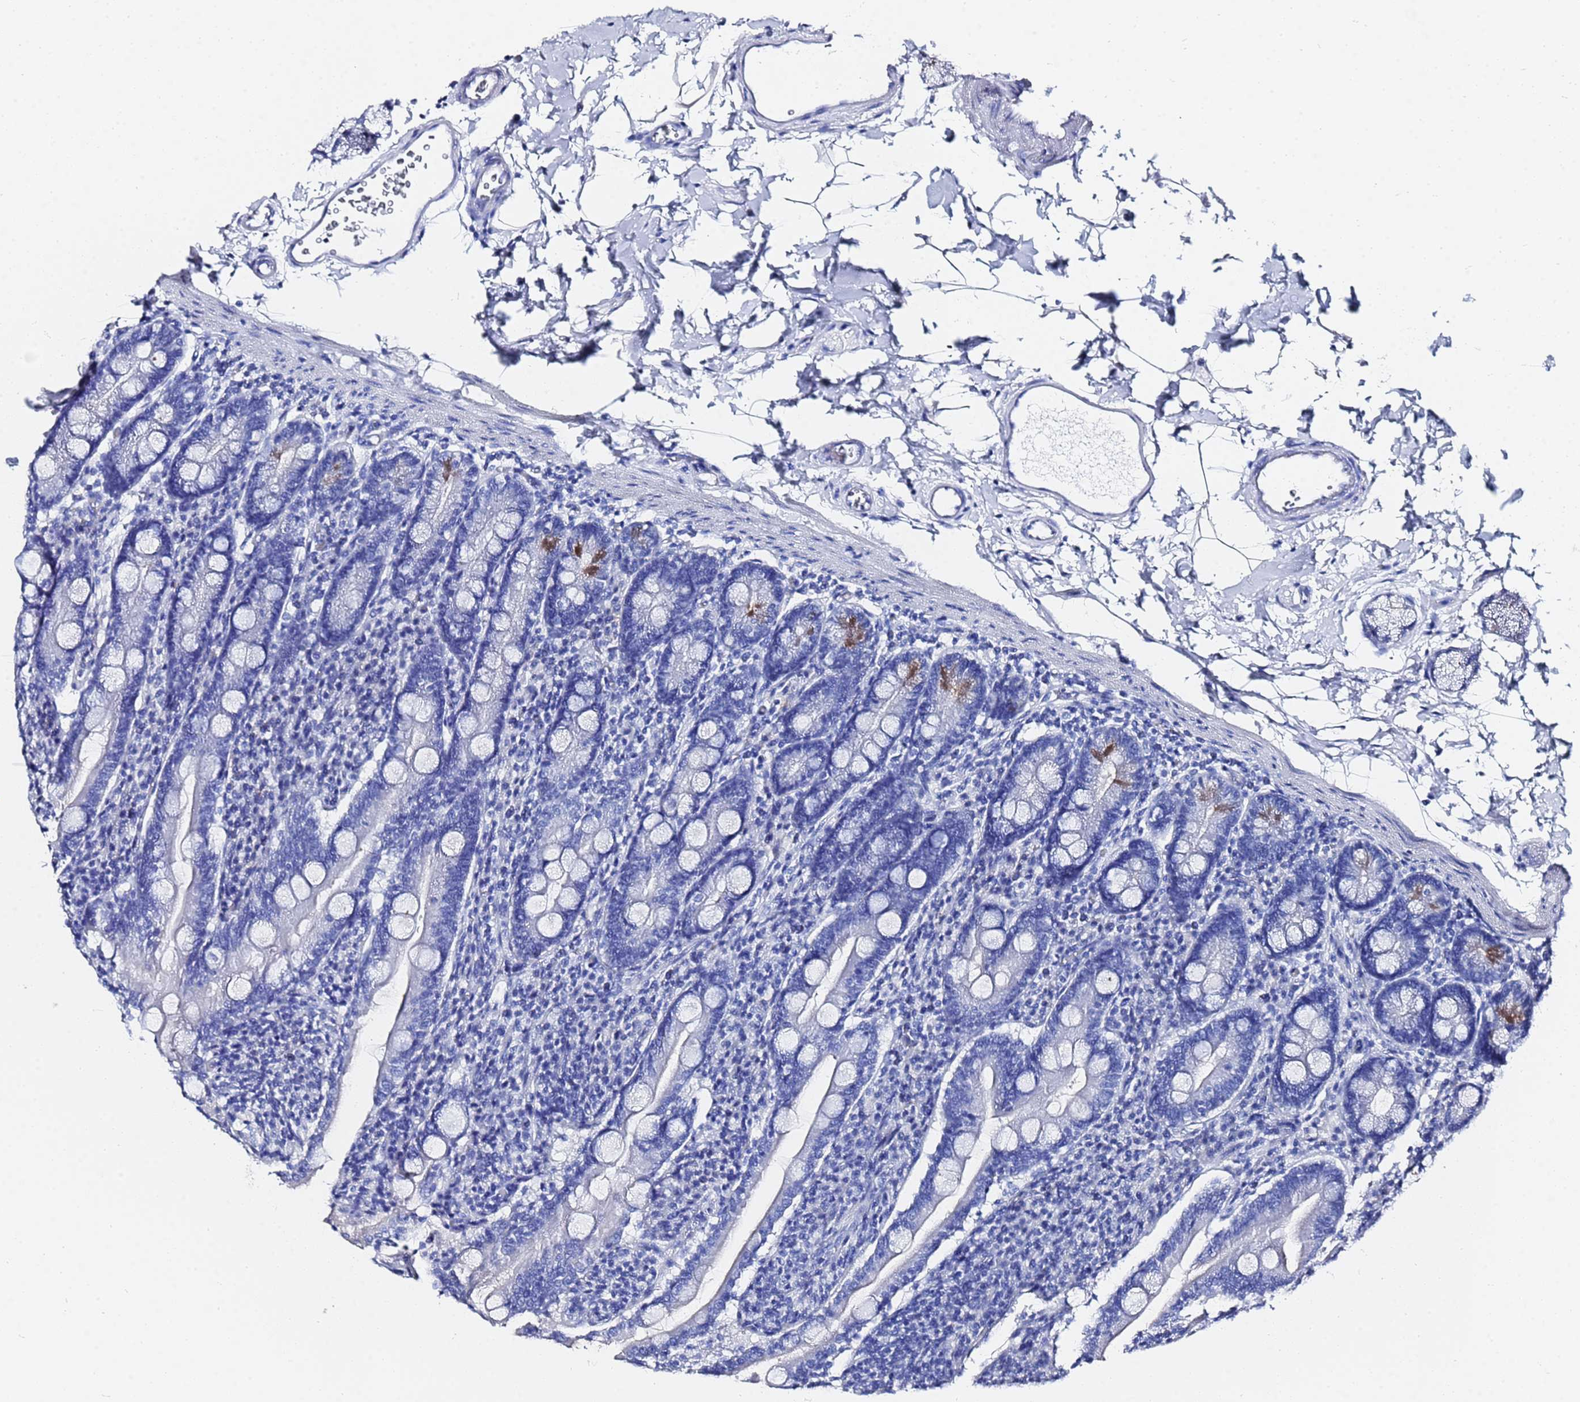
{"staining": {"intensity": "moderate", "quantity": "<25%", "location": "cytoplasmic/membranous"}, "tissue": "duodenum", "cell_type": "Glandular cells", "image_type": "normal", "snomed": [{"axis": "morphology", "description": "Normal tissue, NOS"}, {"axis": "topography", "description": "Duodenum"}], "caption": "This micrograph exhibits immunohistochemistry staining of unremarkable duodenum, with low moderate cytoplasmic/membranous staining in approximately <25% of glandular cells.", "gene": "GGT1", "patient": {"sex": "male", "age": 35}}